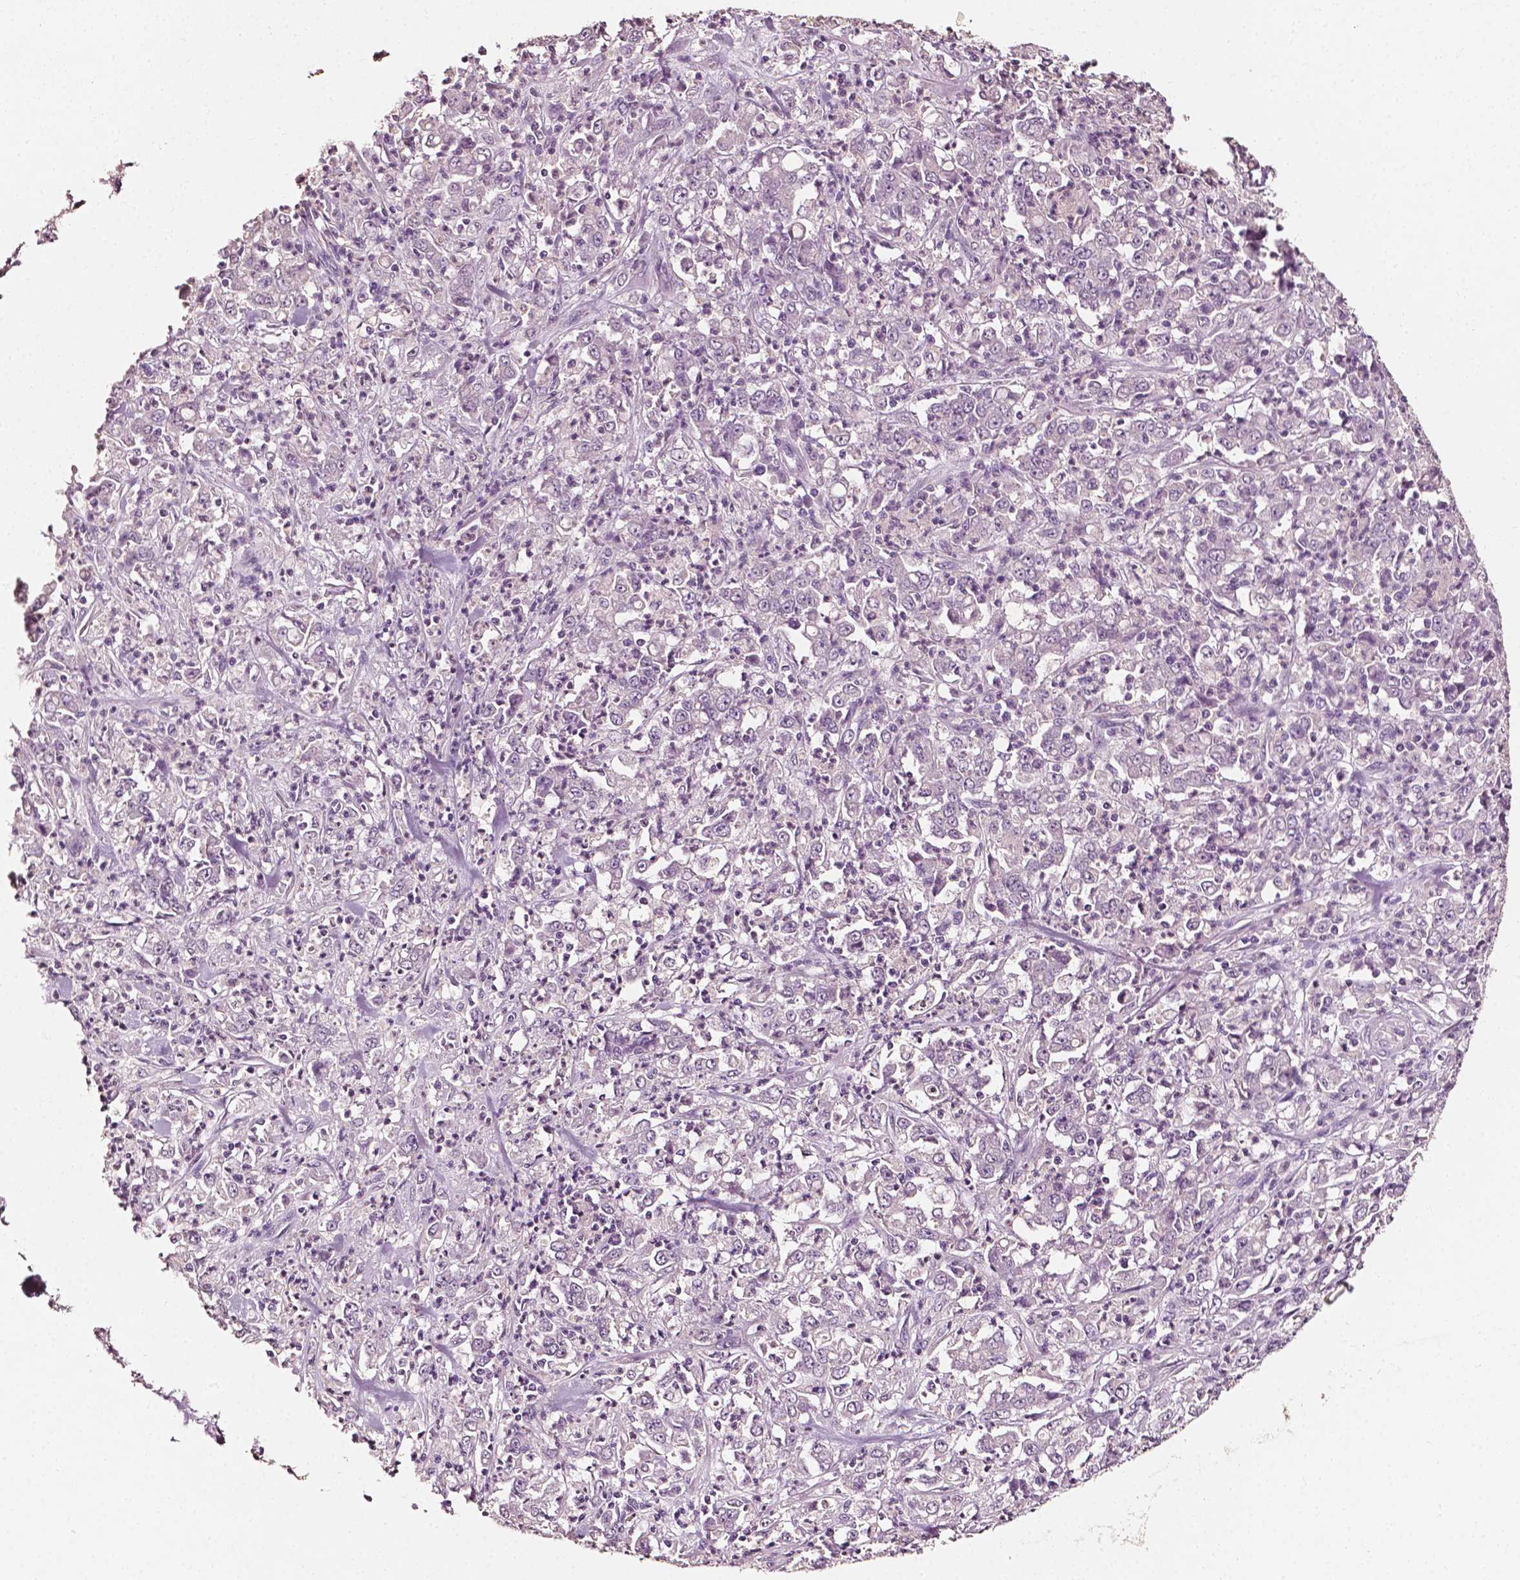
{"staining": {"intensity": "negative", "quantity": "none", "location": "none"}, "tissue": "stomach cancer", "cell_type": "Tumor cells", "image_type": "cancer", "snomed": [{"axis": "morphology", "description": "Adenocarcinoma, NOS"}, {"axis": "topography", "description": "Stomach, lower"}], "caption": "Micrograph shows no protein positivity in tumor cells of stomach cancer (adenocarcinoma) tissue.", "gene": "PLA2R1", "patient": {"sex": "female", "age": 71}}